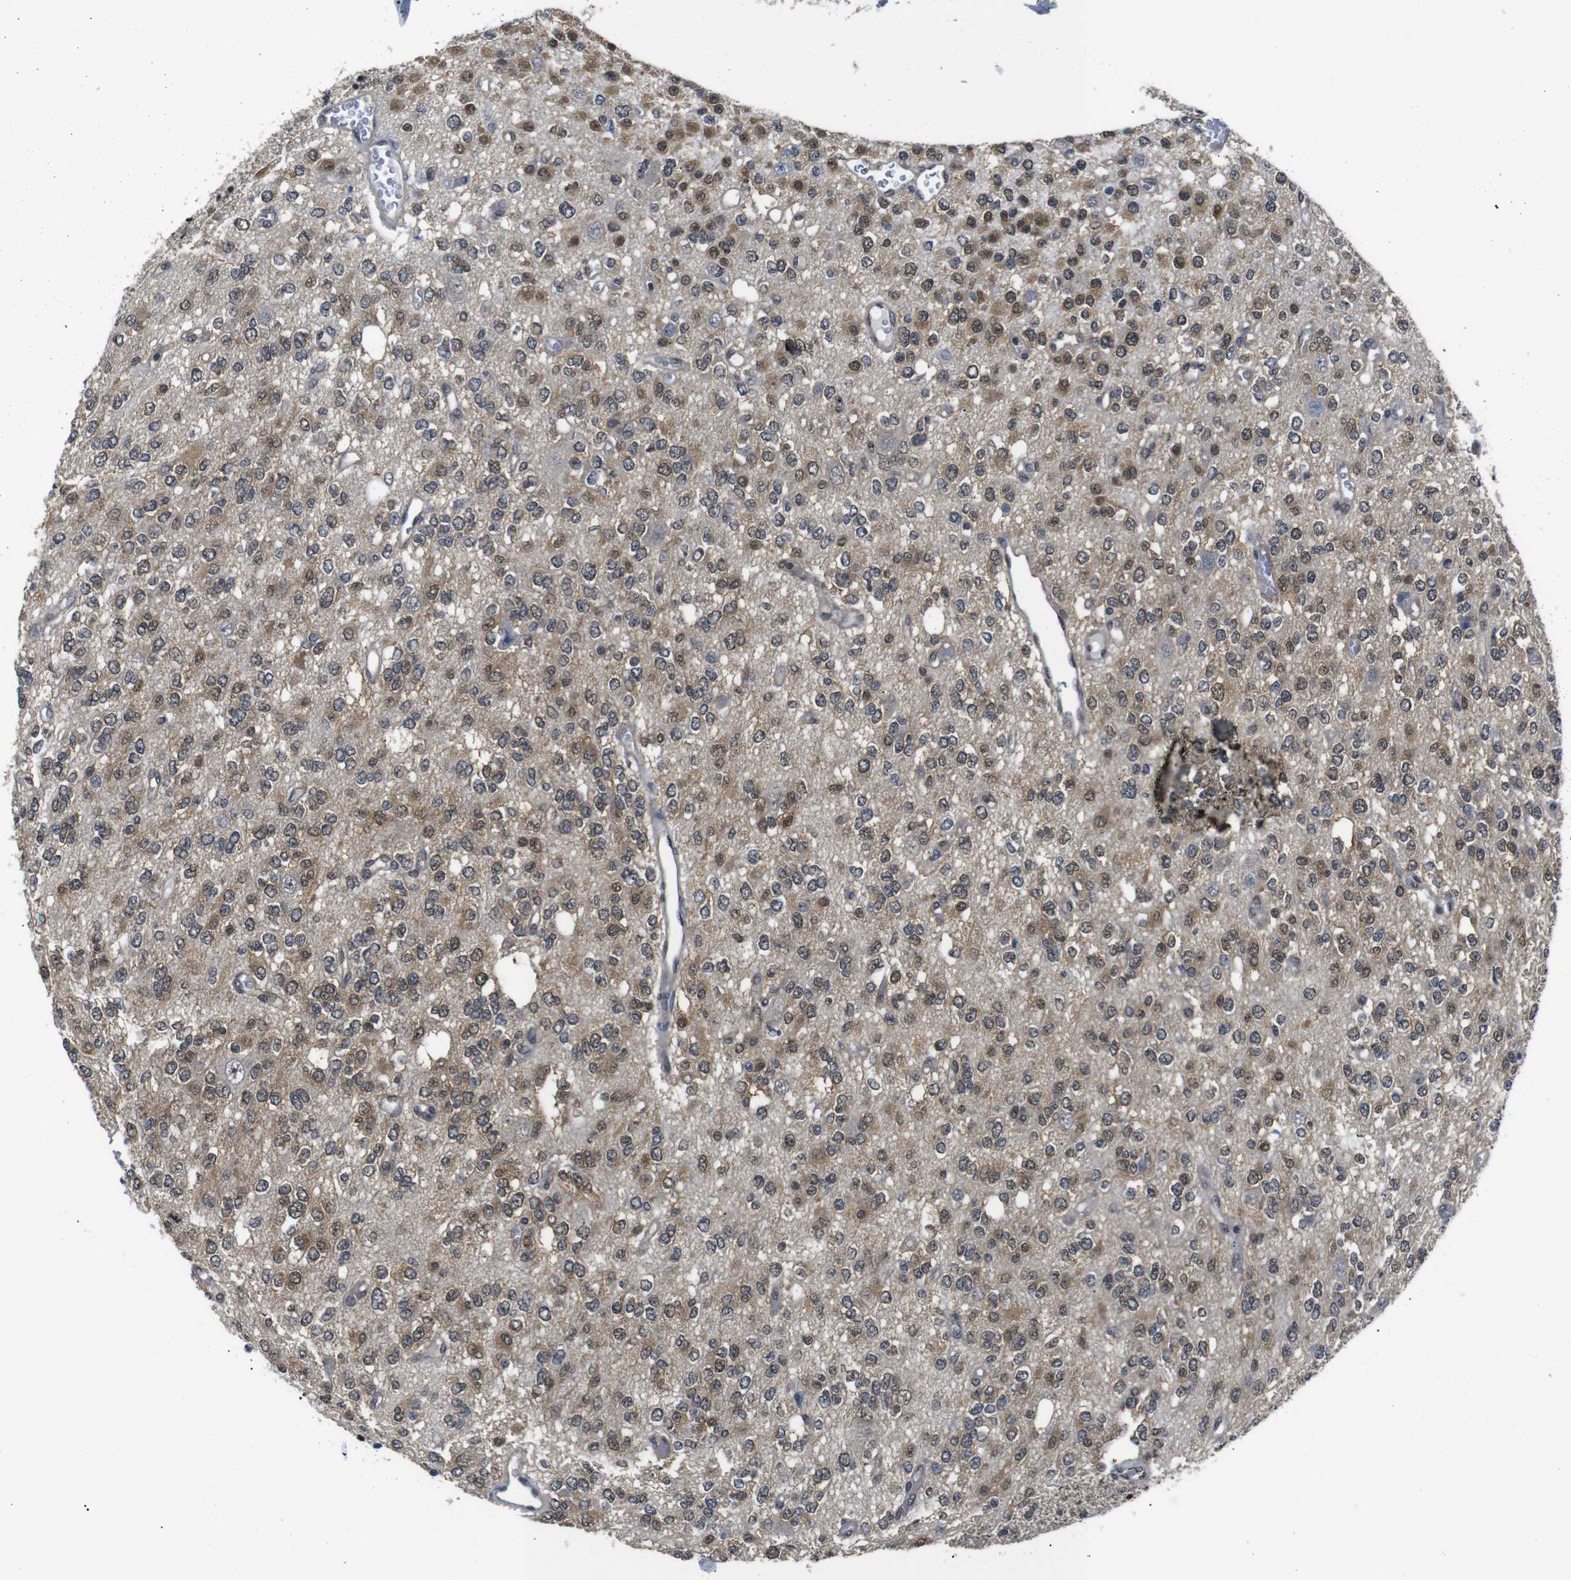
{"staining": {"intensity": "moderate", "quantity": ">75%", "location": "cytoplasmic/membranous,nuclear"}, "tissue": "glioma", "cell_type": "Tumor cells", "image_type": "cancer", "snomed": [{"axis": "morphology", "description": "Glioma, malignant, Low grade"}, {"axis": "topography", "description": "Brain"}], "caption": "This micrograph shows glioma stained with immunohistochemistry (IHC) to label a protein in brown. The cytoplasmic/membranous and nuclear of tumor cells show moderate positivity for the protein. Nuclei are counter-stained blue.", "gene": "UBXN1", "patient": {"sex": "male", "age": 38}}